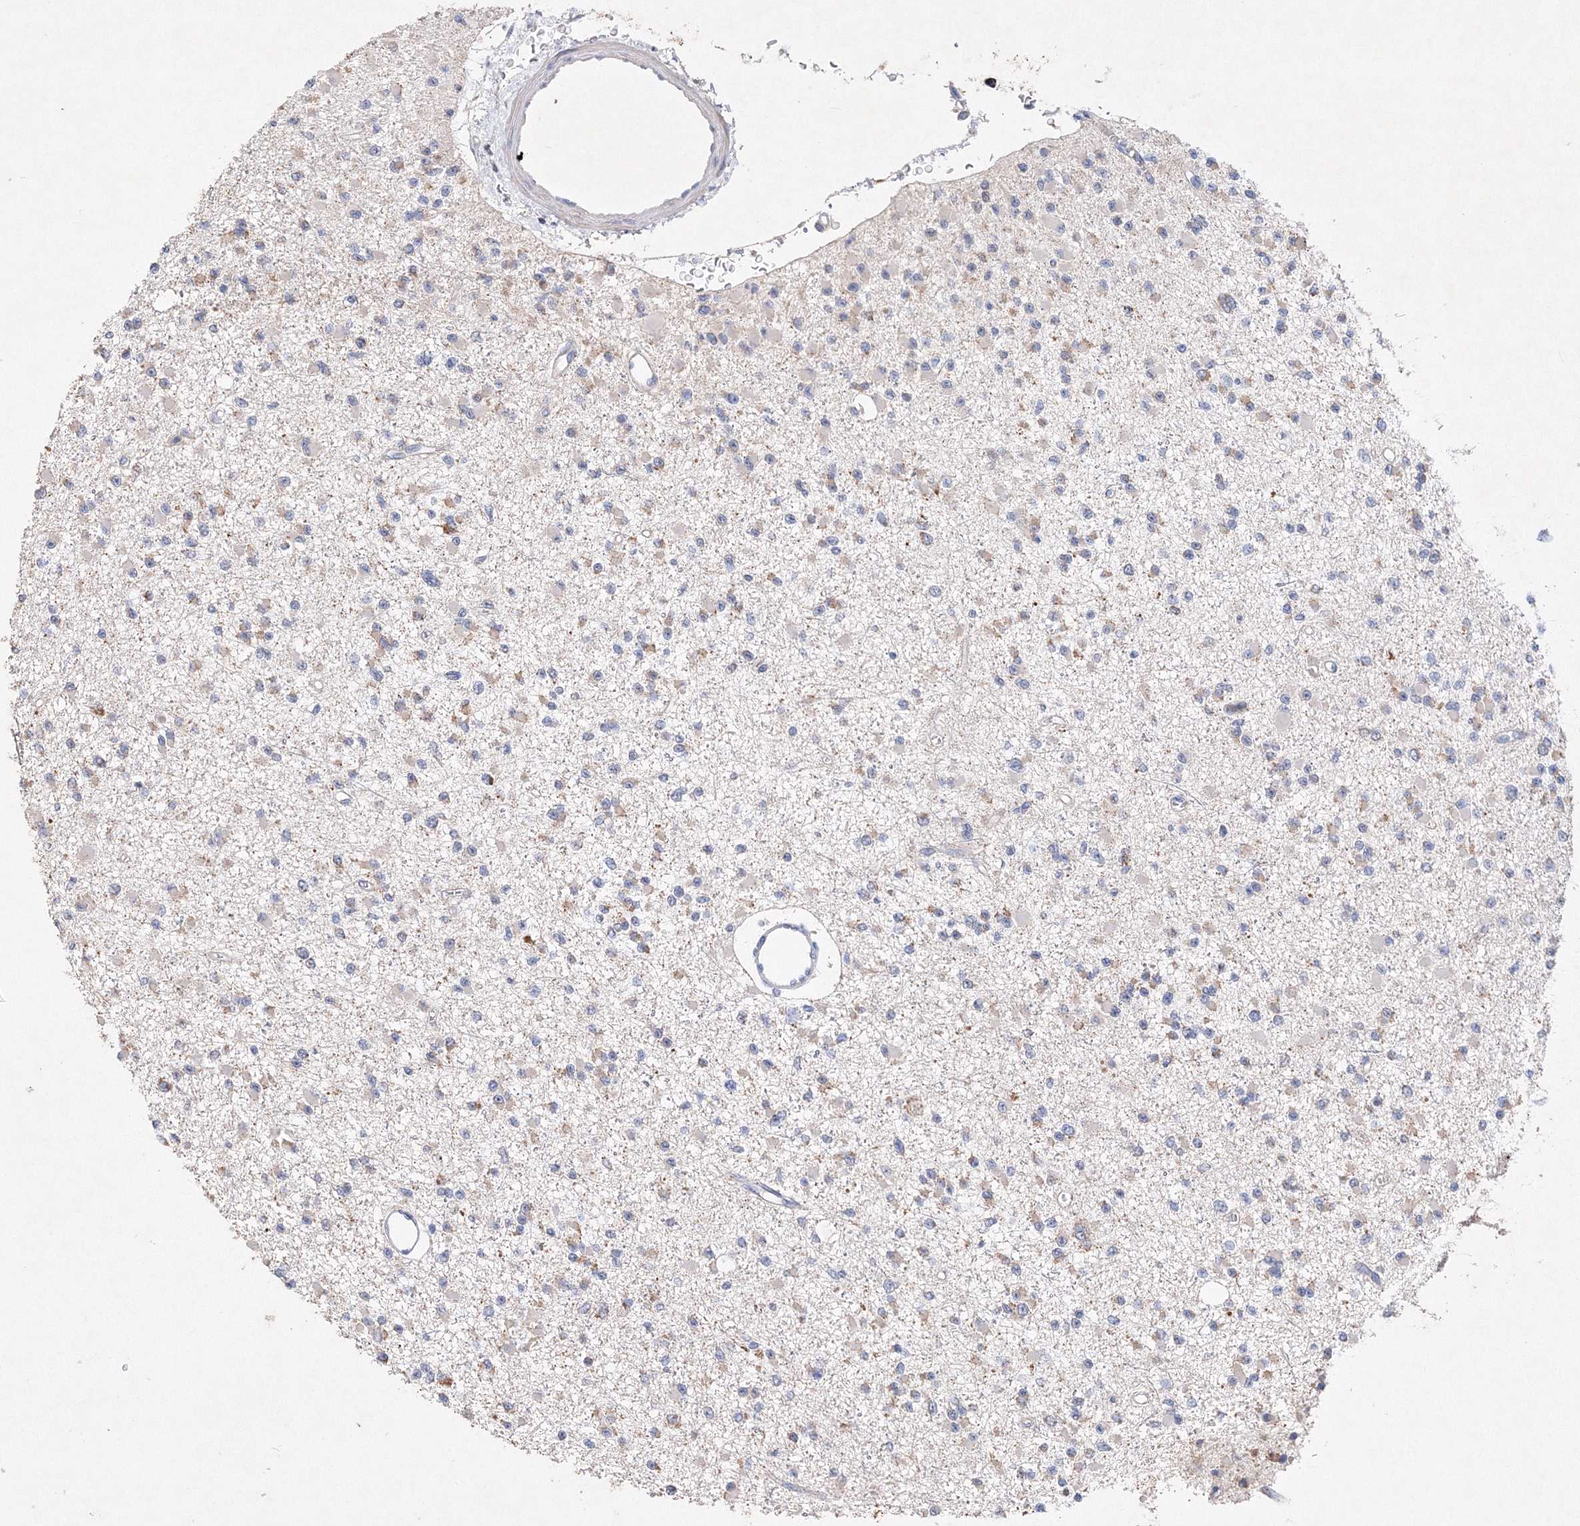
{"staining": {"intensity": "negative", "quantity": "none", "location": "none"}, "tissue": "glioma", "cell_type": "Tumor cells", "image_type": "cancer", "snomed": [{"axis": "morphology", "description": "Glioma, malignant, Low grade"}, {"axis": "topography", "description": "Brain"}], "caption": "Immunohistochemistry (IHC) image of neoplastic tissue: human glioma stained with DAB shows no significant protein staining in tumor cells.", "gene": "GLS", "patient": {"sex": "female", "age": 22}}